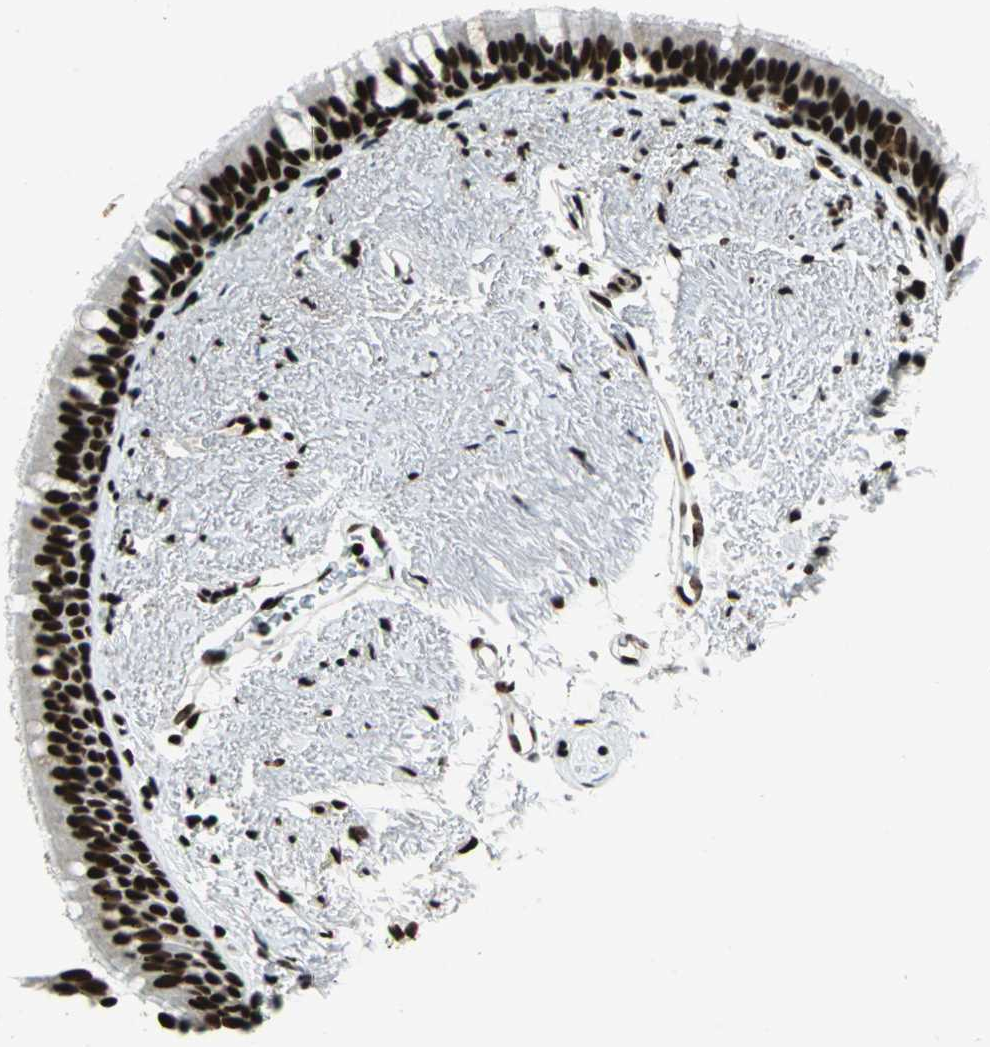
{"staining": {"intensity": "strong", "quantity": ">75%", "location": "nuclear"}, "tissue": "bronchus", "cell_type": "Respiratory epithelial cells", "image_type": "normal", "snomed": [{"axis": "morphology", "description": "Normal tissue, NOS"}, {"axis": "topography", "description": "Bronchus"}], "caption": "Immunohistochemical staining of unremarkable human bronchus shows >75% levels of strong nuclear protein expression in about >75% of respiratory epithelial cells. The protein of interest is shown in brown color, while the nuclei are stained blue.", "gene": "UBTF", "patient": {"sex": "female", "age": 73}}